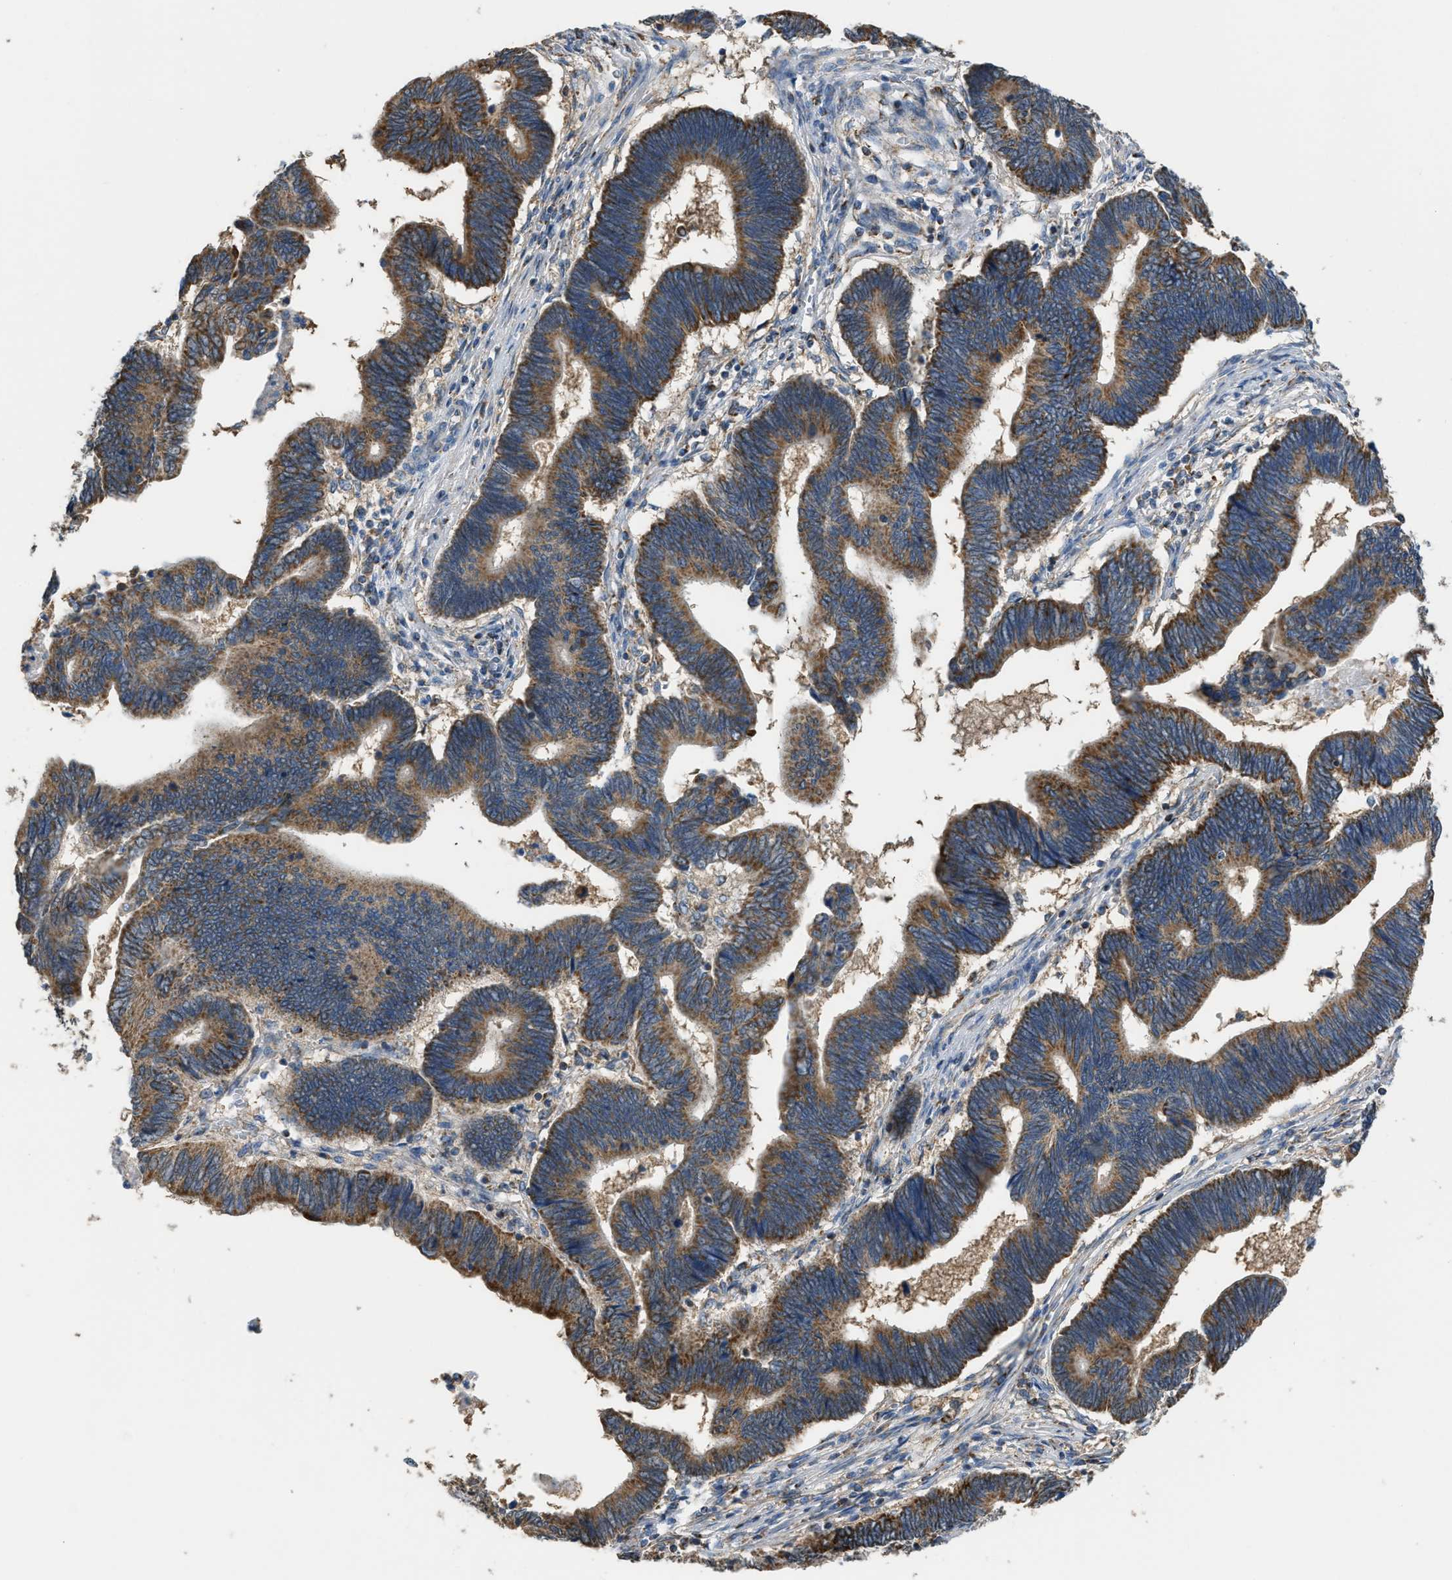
{"staining": {"intensity": "moderate", "quantity": ">75%", "location": "cytoplasmic/membranous"}, "tissue": "pancreatic cancer", "cell_type": "Tumor cells", "image_type": "cancer", "snomed": [{"axis": "morphology", "description": "Adenocarcinoma, NOS"}, {"axis": "topography", "description": "Pancreas"}], "caption": "Pancreatic cancer (adenocarcinoma) was stained to show a protein in brown. There is medium levels of moderate cytoplasmic/membranous expression in about >75% of tumor cells.", "gene": "ETFB", "patient": {"sex": "female", "age": 70}}